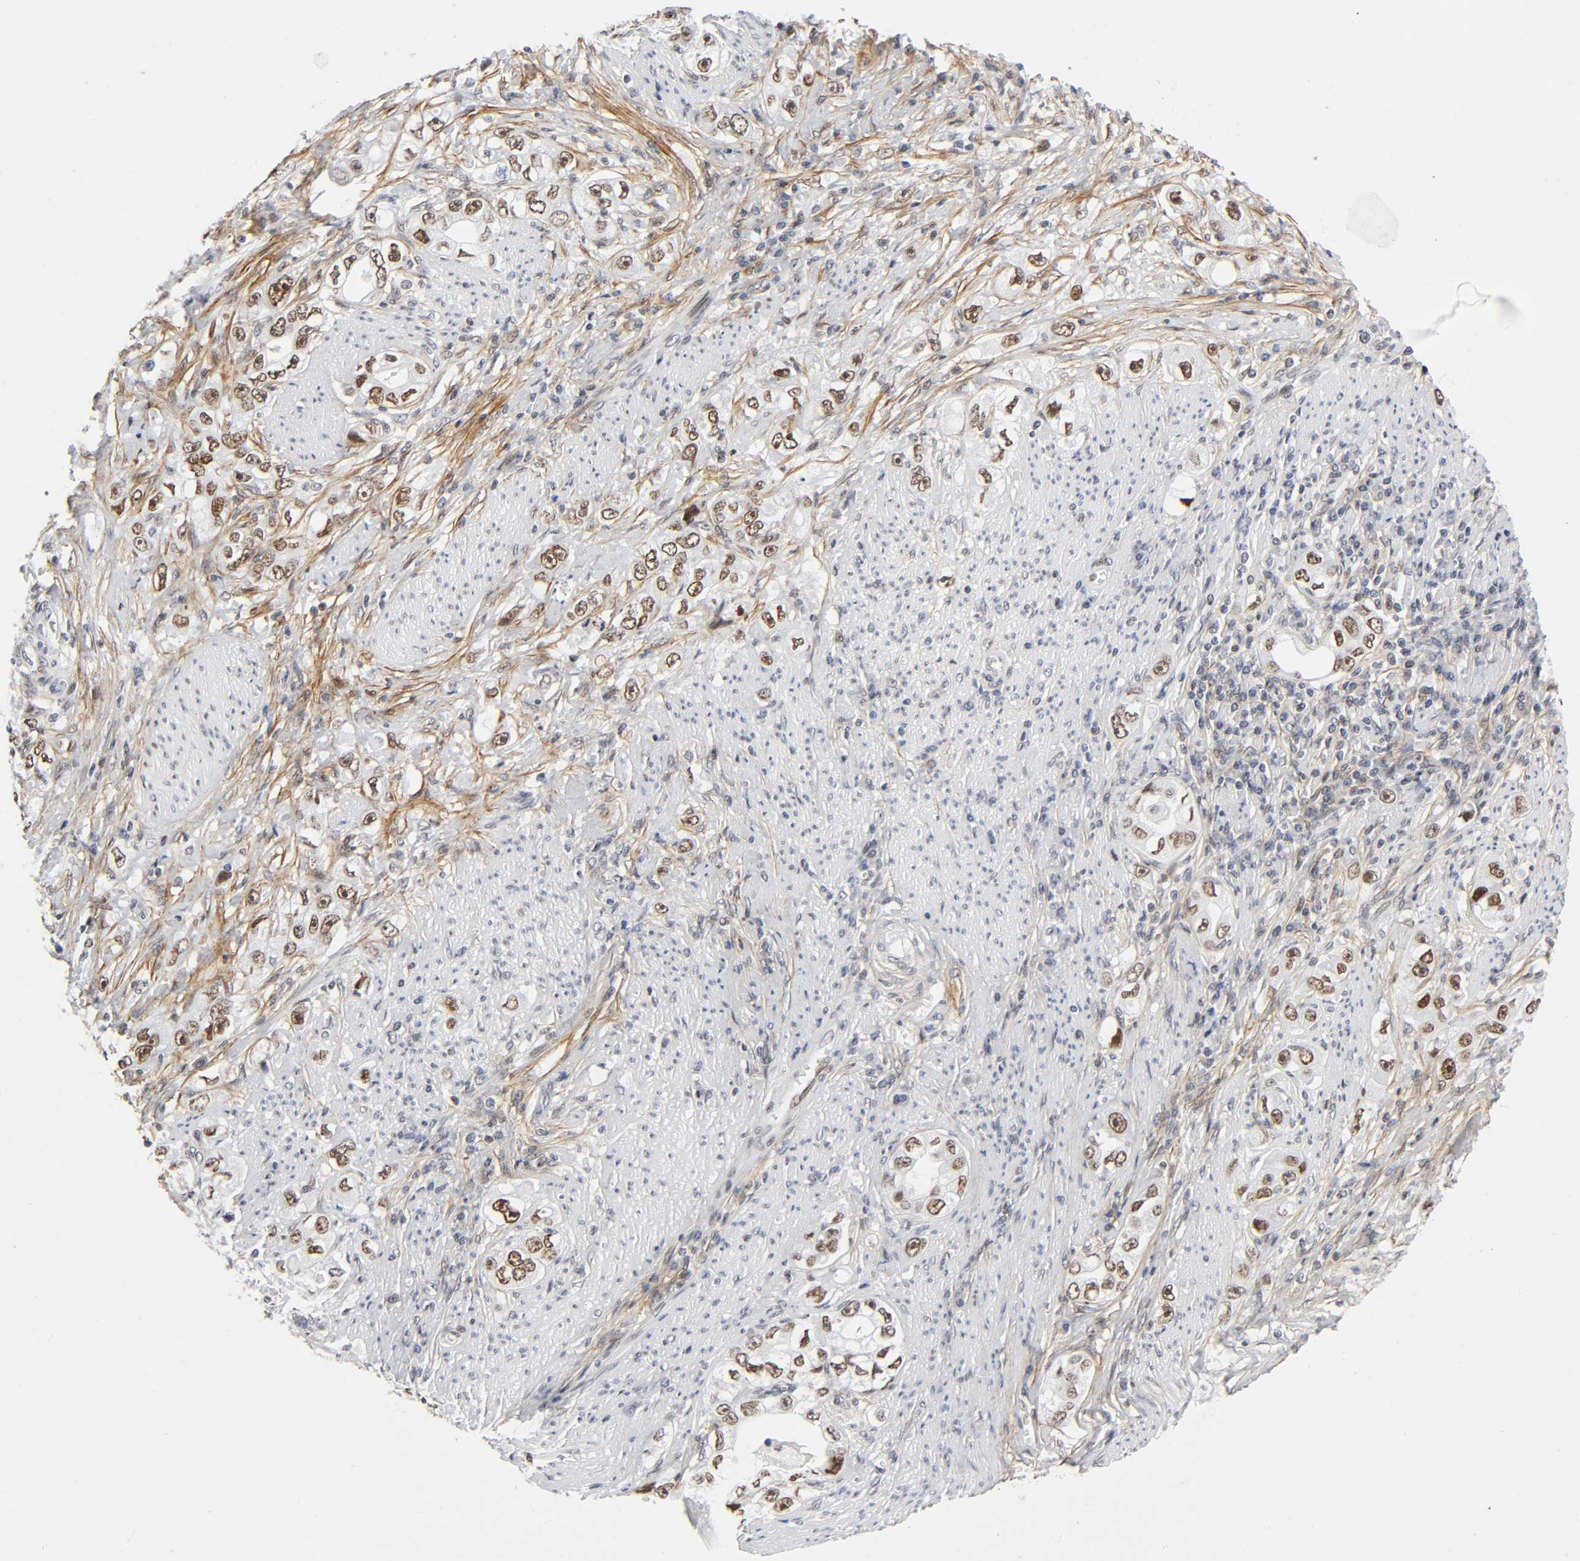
{"staining": {"intensity": "moderate", "quantity": ">75%", "location": "nuclear"}, "tissue": "stomach cancer", "cell_type": "Tumor cells", "image_type": "cancer", "snomed": [{"axis": "morphology", "description": "Adenocarcinoma, NOS"}, {"axis": "topography", "description": "Stomach, lower"}], "caption": "Protein positivity by immunohistochemistry (IHC) displays moderate nuclear expression in approximately >75% of tumor cells in stomach adenocarcinoma. The staining was performed using DAB (3,3'-diaminobenzidine), with brown indicating positive protein expression. Nuclei are stained blue with hematoxylin.", "gene": "DIDO1", "patient": {"sex": "female", "age": 93}}